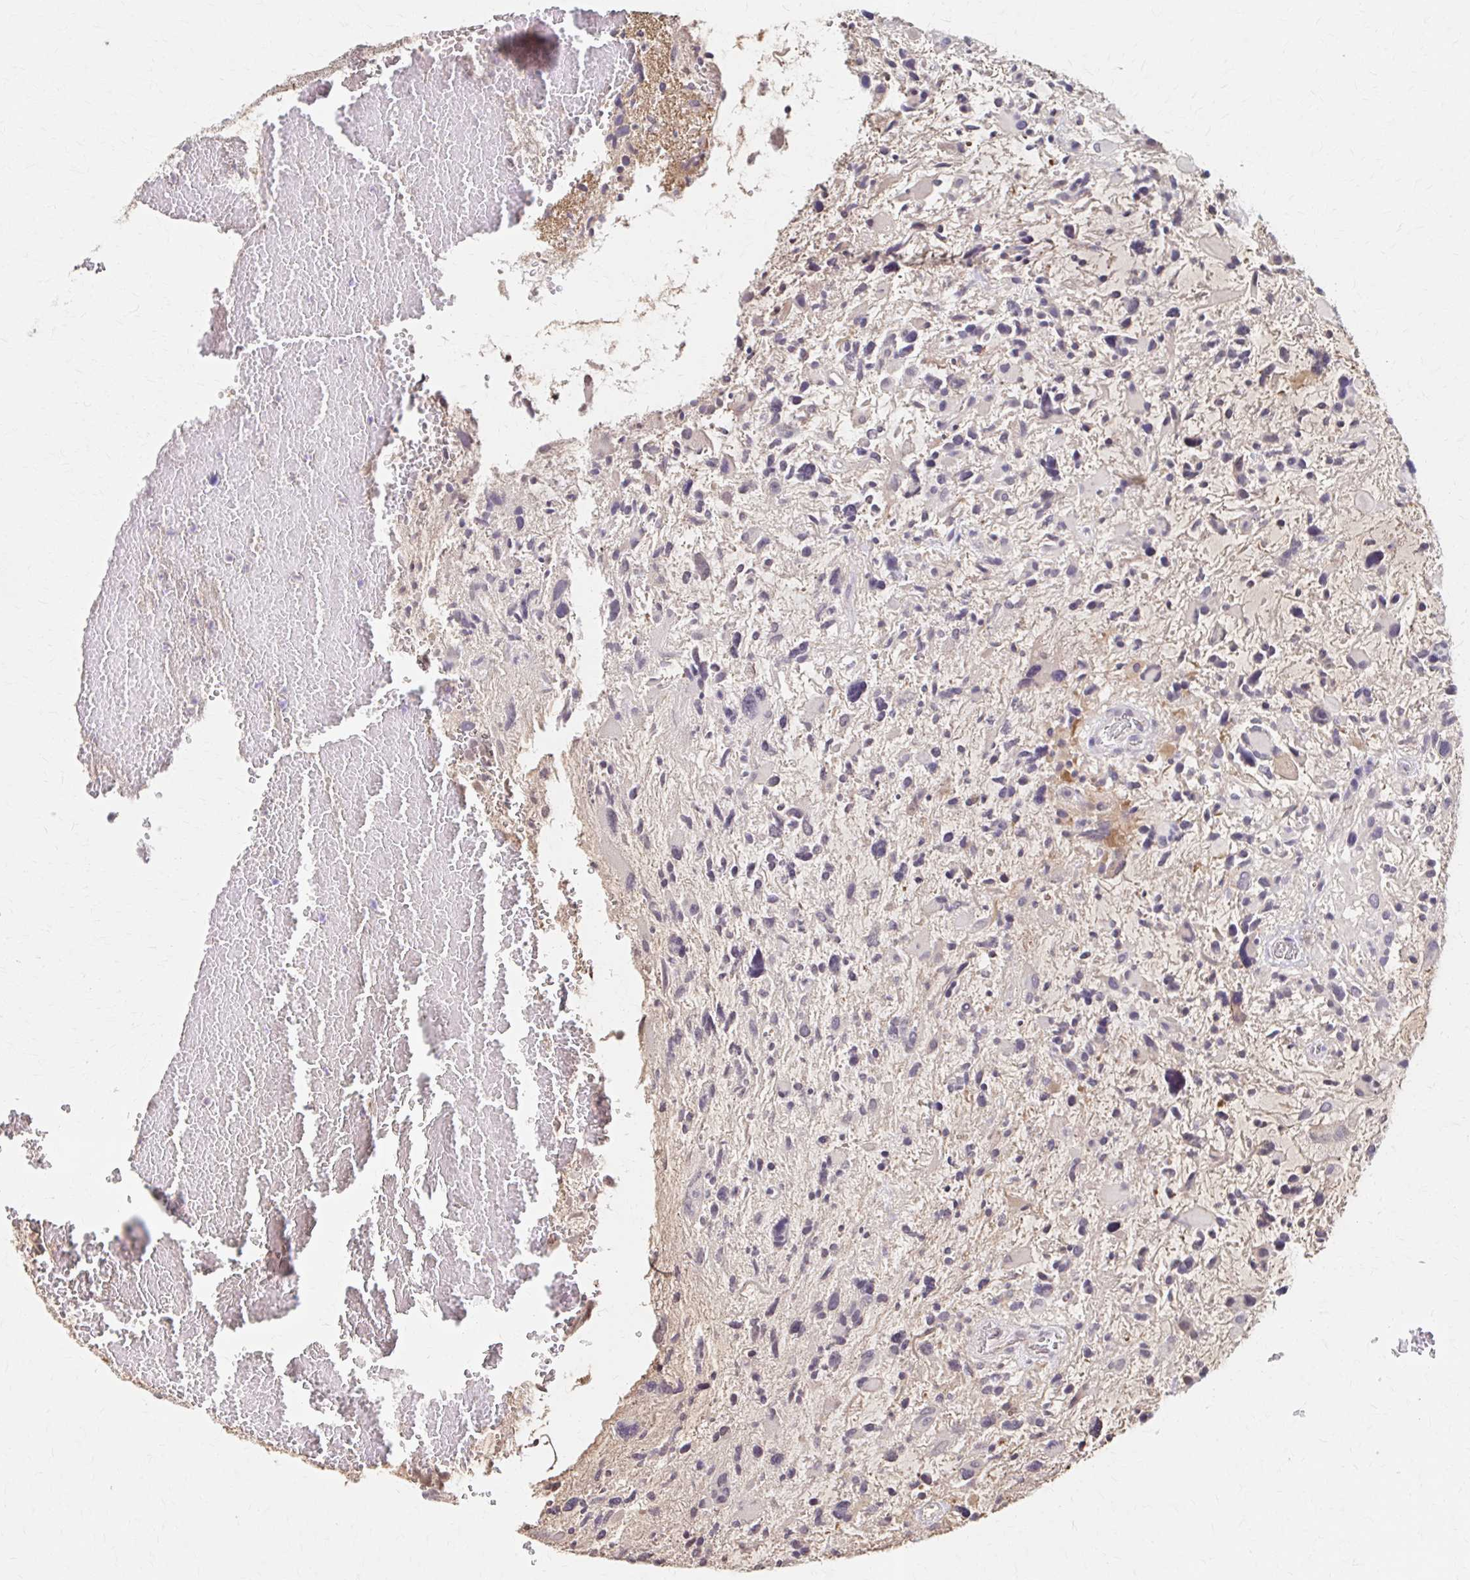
{"staining": {"intensity": "negative", "quantity": "none", "location": "none"}, "tissue": "glioma", "cell_type": "Tumor cells", "image_type": "cancer", "snomed": [{"axis": "morphology", "description": "Glioma, malignant, High grade"}, {"axis": "topography", "description": "Brain"}], "caption": "Immunohistochemical staining of human glioma reveals no significant staining in tumor cells.", "gene": "HMGCS2", "patient": {"sex": "female", "age": 11}}